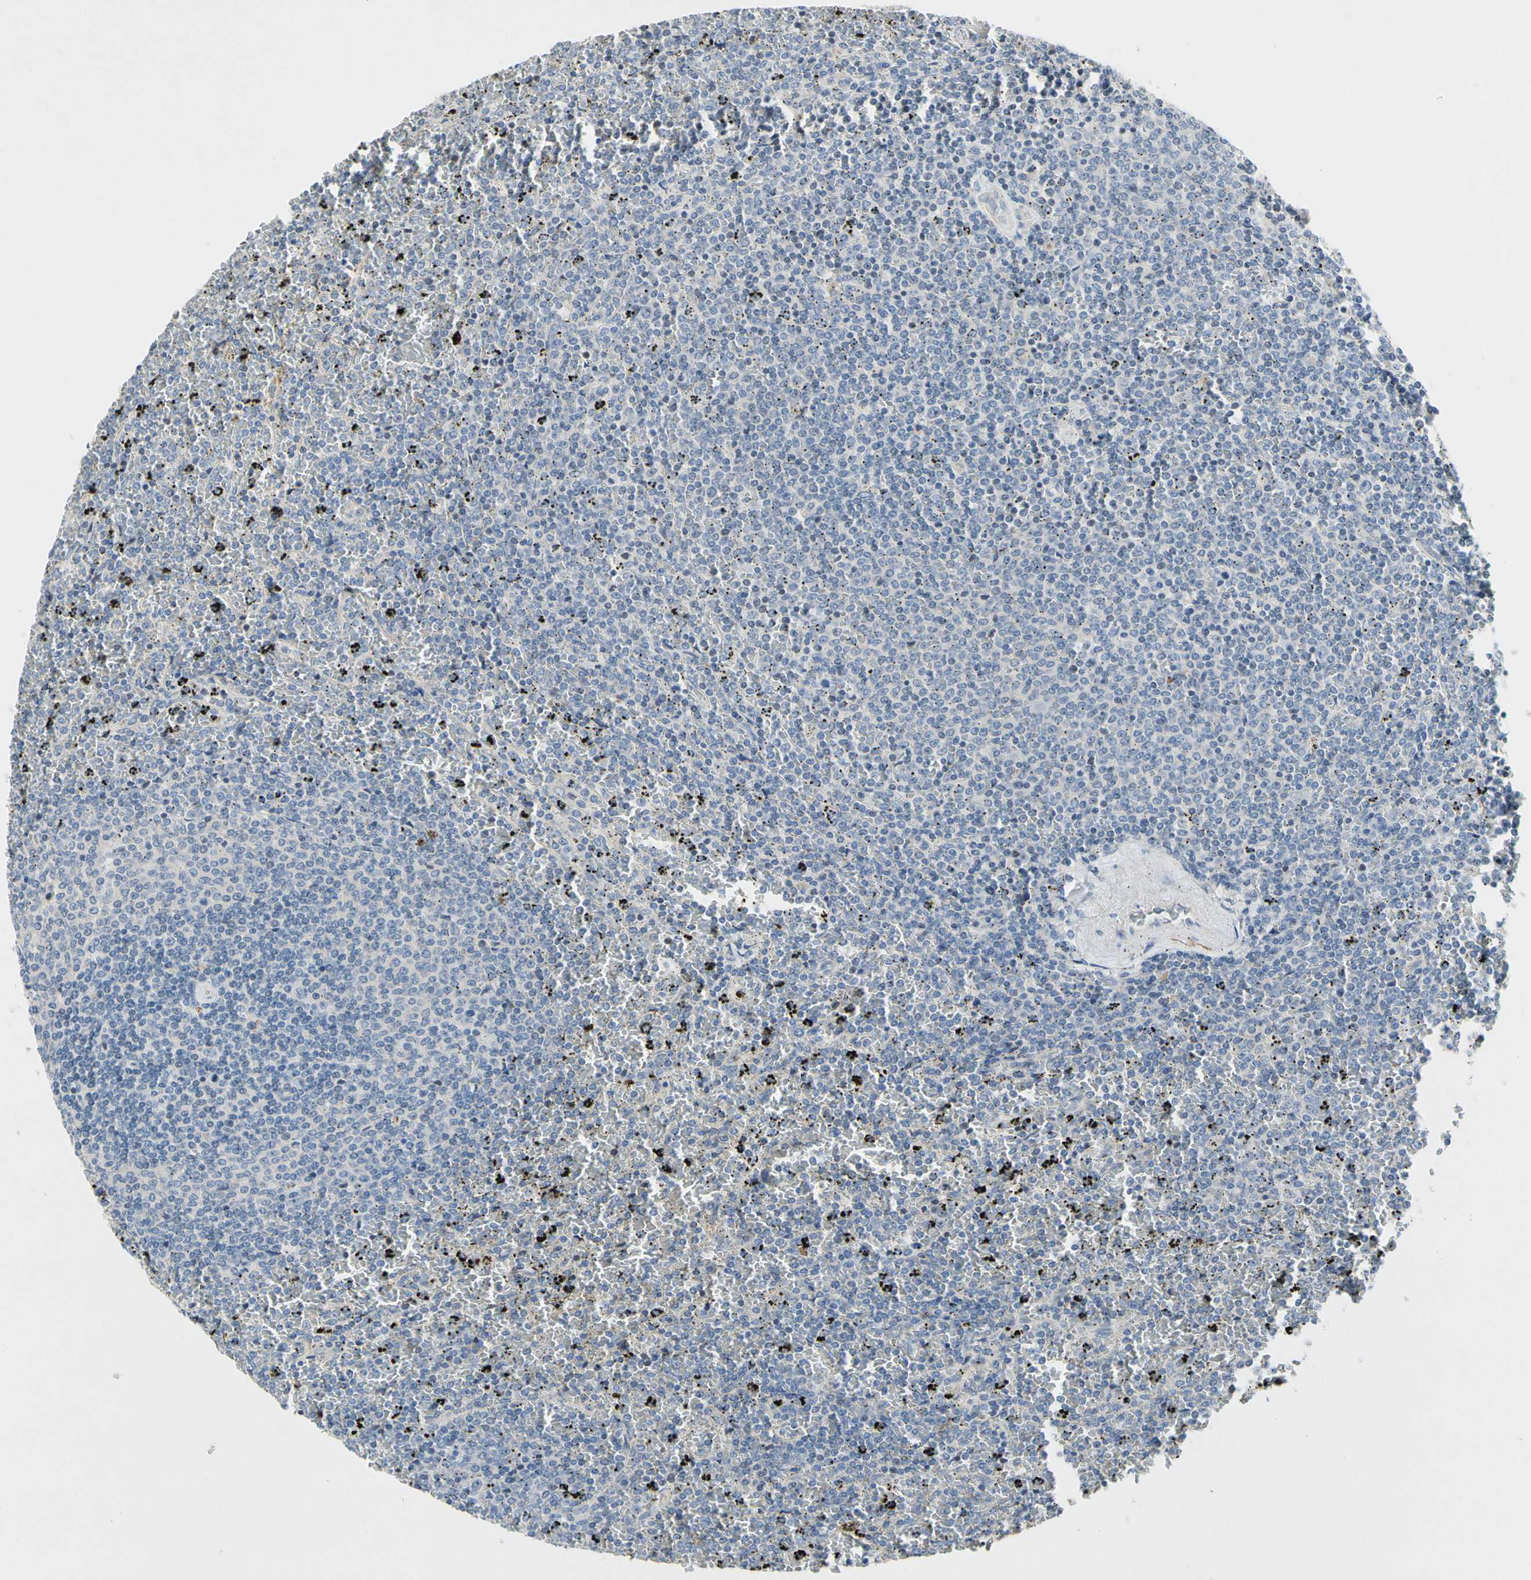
{"staining": {"intensity": "negative", "quantity": "none", "location": "none"}, "tissue": "lymphoma", "cell_type": "Tumor cells", "image_type": "cancer", "snomed": [{"axis": "morphology", "description": "Malignant lymphoma, non-Hodgkin's type, Low grade"}, {"axis": "topography", "description": "Spleen"}], "caption": "IHC of low-grade malignant lymphoma, non-Hodgkin's type shows no staining in tumor cells.", "gene": "GAS6", "patient": {"sex": "female", "age": 77}}